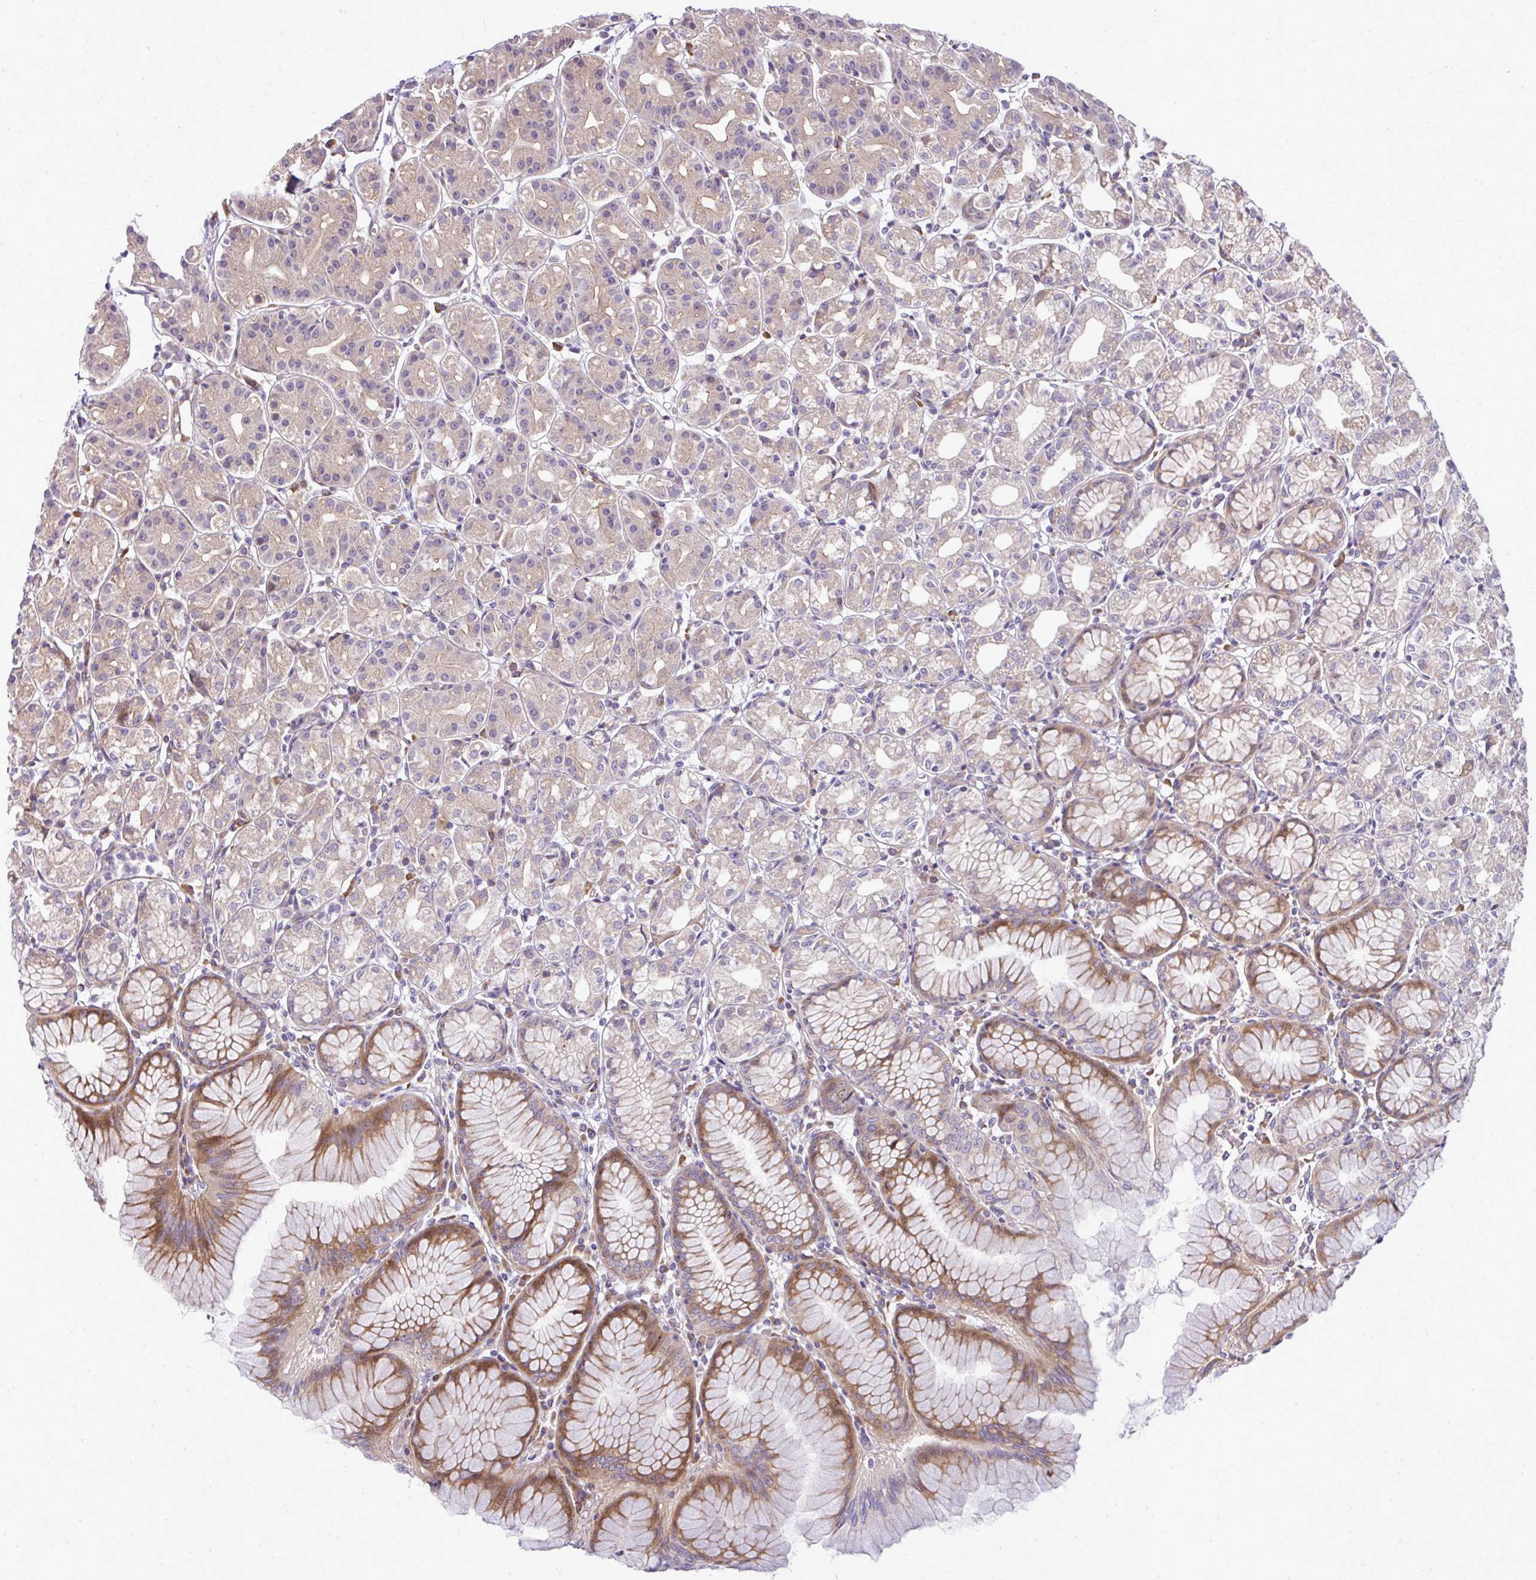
{"staining": {"intensity": "moderate", "quantity": "<25%", "location": "cytoplasmic/membranous"}, "tissue": "stomach", "cell_type": "Glandular cells", "image_type": "normal", "snomed": [{"axis": "morphology", "description": "Normal tissue, NOS"}, {"axis": "topography", "description": "Stomach"}], "caption": "IHC (DAB) staining of benign stomach exhibits moderate cytoplasmic/membranous protein positivity in about <25% of glandular cells.", "gene": "ZSCAN9", "patient": {"sex": "female", "age": 57}}